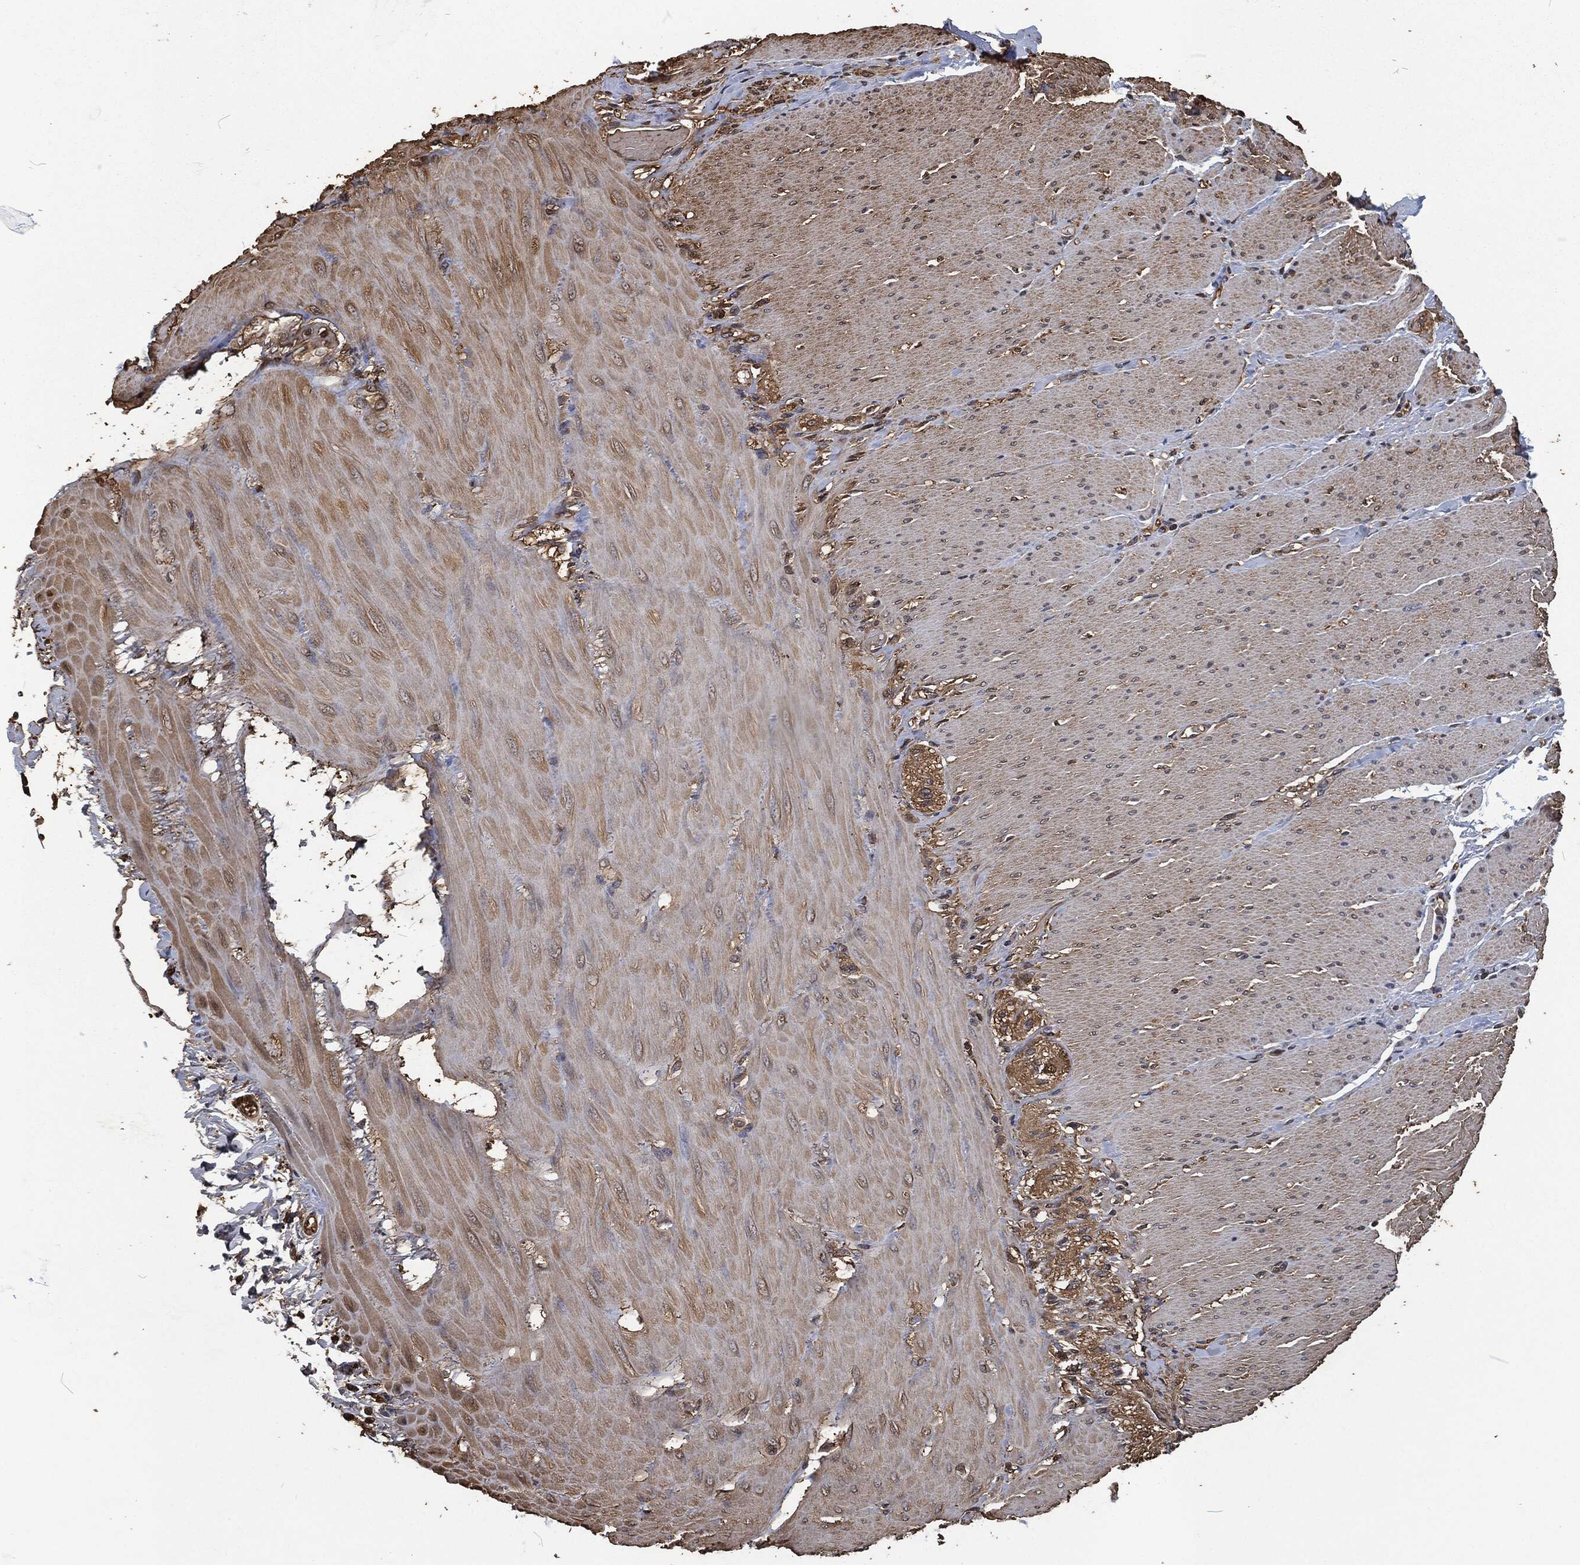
{"staining": {"intensity": "strong", "quantity": ">75%", "location": "cytoplasmic/membranous,nuclear"}, "tissue": "soft tissue", "cell_type": "Fibroblasts", "image_type": "normal", "snomed": [{"axis": "morphology", "description": "Normal tissue, NOS"}, {"axis": "topography", "description": "Smooth muscle"}, {"axis": "topography", "description": "Duodenum"}, {"axis": "topography", "description": "Peripheral nerve tissue"}], "caption": "Soft tissue stained for a protein (brown) demonstrates strong cytoplasmic/membranous,nuclear positive positivity in about >75% of fibroblasts.", "gene": "PRDX4", "patient": {"sex": "female", "age": 61}}